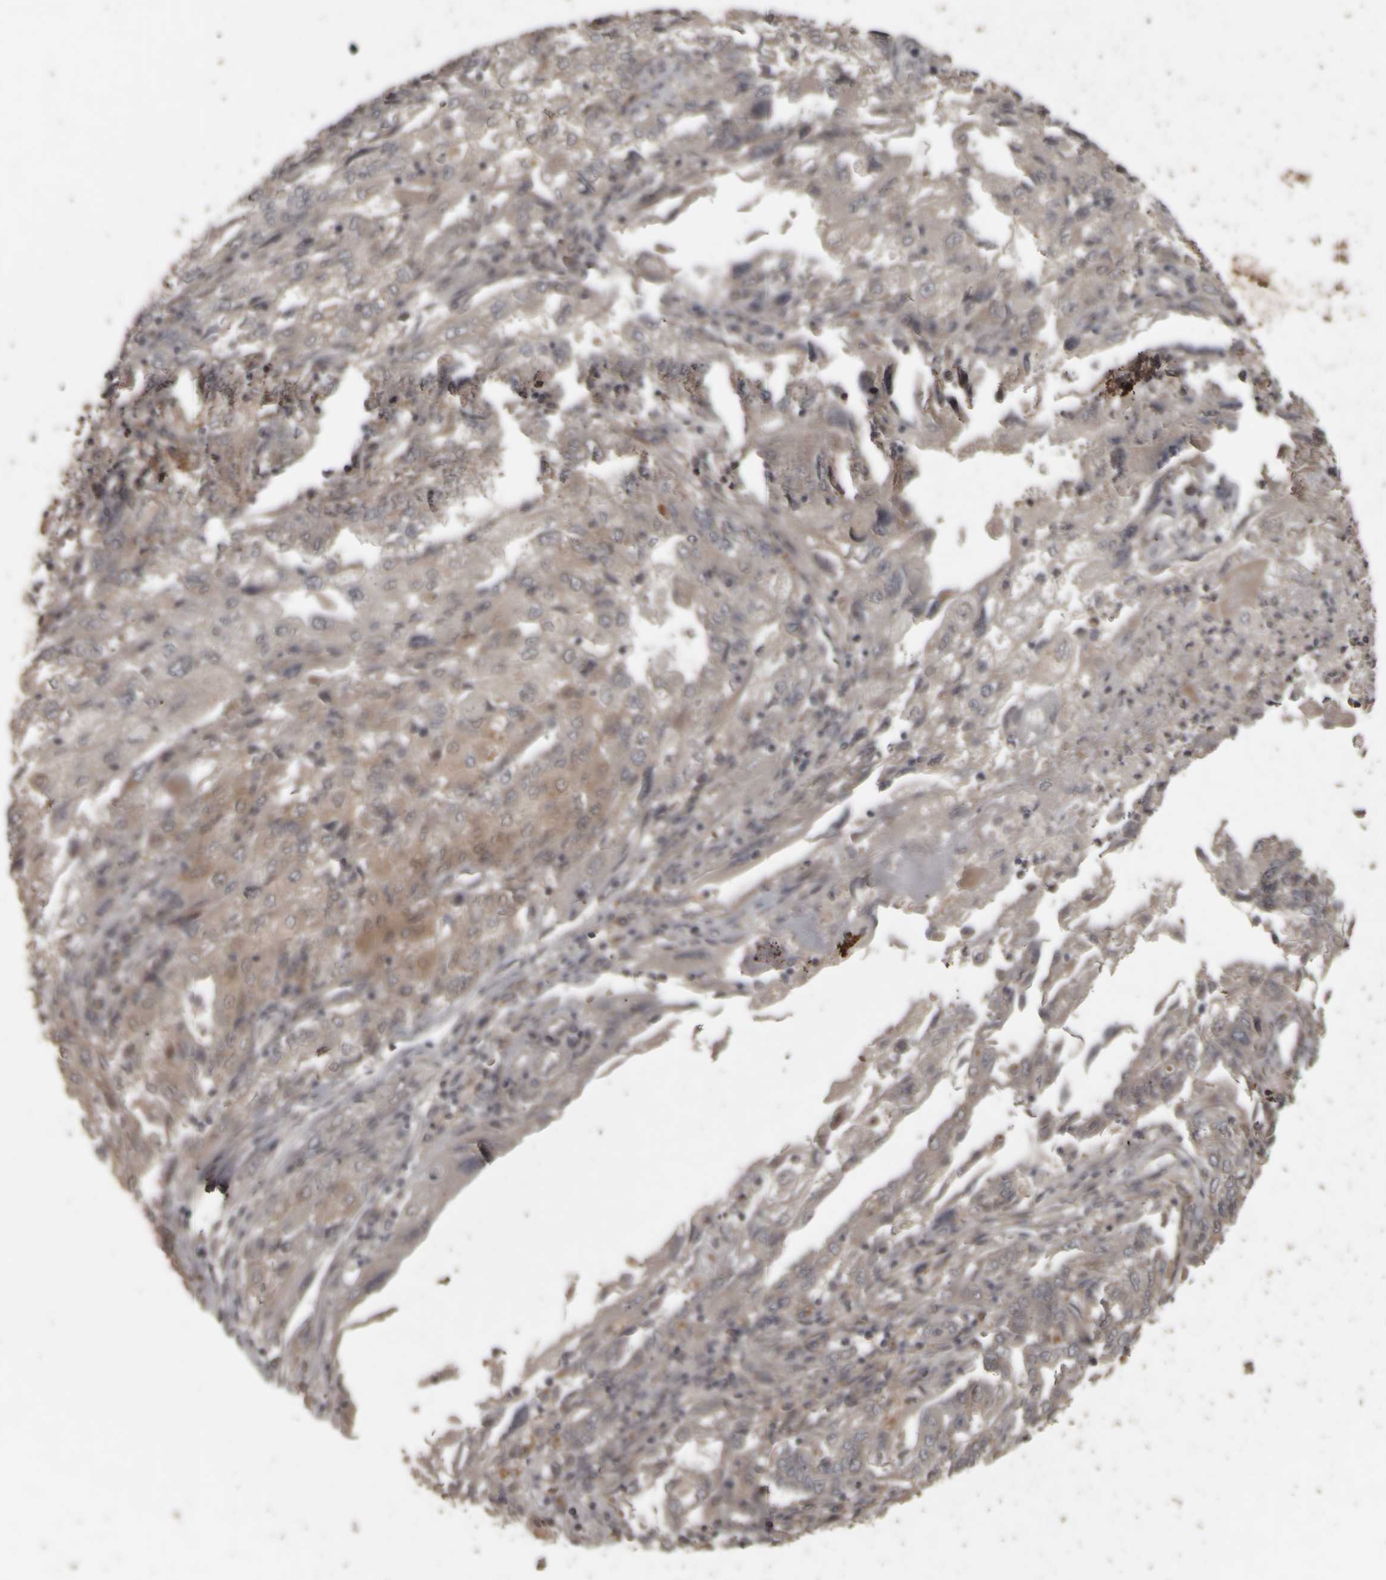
{"staining": {"intensity": "weak", "quantity": "<25%", "location": "cytoplasmic/membranous"}, "tissue": "endometrial cancer", "cell_type": "Tumor cells", "image_type": "cancer", "snomed": [{"axis": "morphology", "description": "Adenocarcinoma, NOS"}, {"axis": "topography", "description": "Endometrium"}], "caption": "This is an IHC histopathology image of human endometrial cancer. There is no staining in tumor cells.", "gene": "ACO1", "patient": {"sex": "female", "age": 49}}